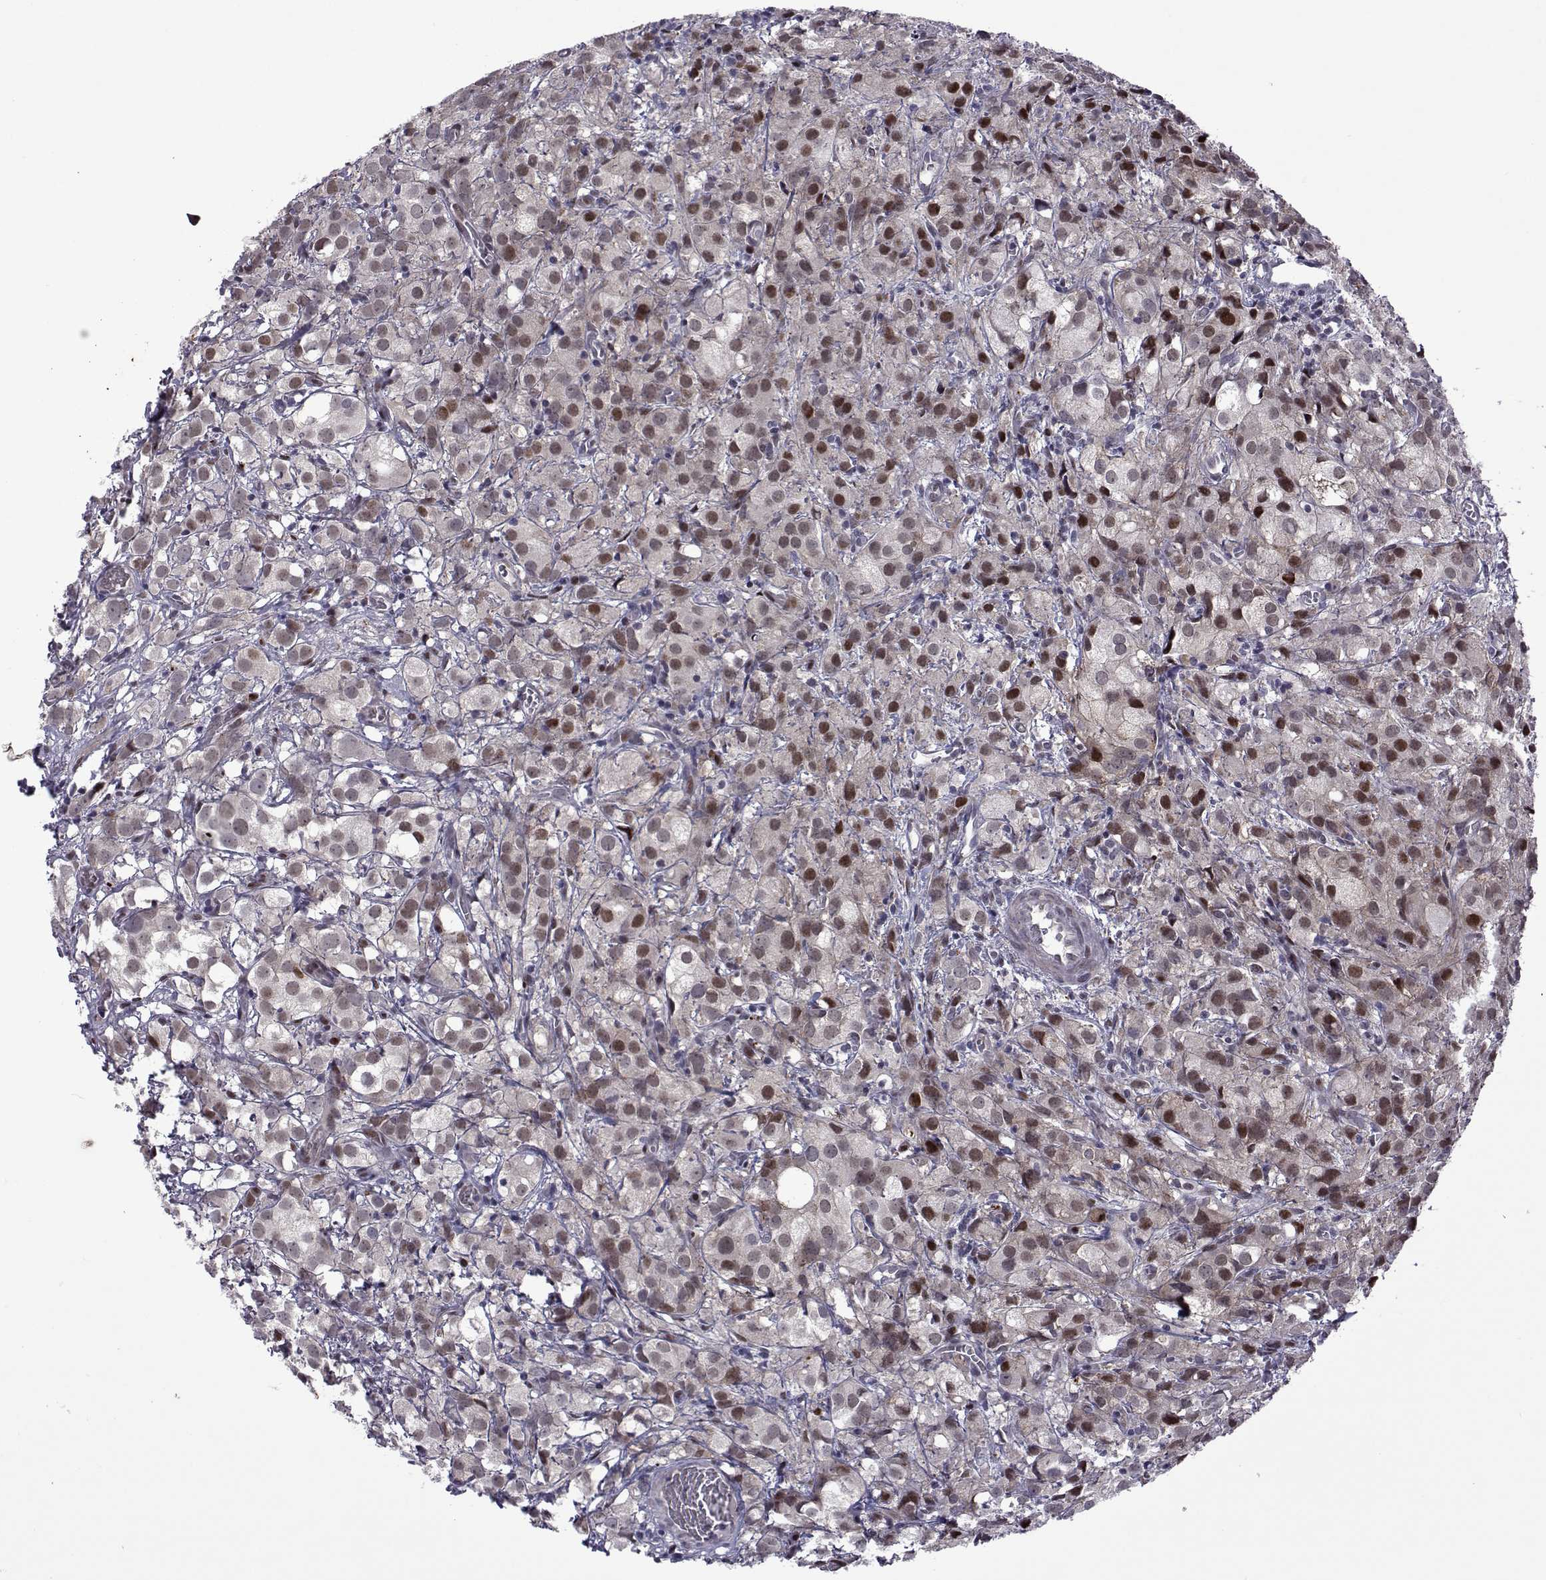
{"staining": {"intensity": "moderate", "quantity": ">75%", "location": "nuclear"}, "tissue": "prostate cancer", "cell_type": "Tumor cells", "image_type": "cancer", "snomed": [{"axis": "morphology", "description": "Adenocarcinoma, High grade"}, {"axis": "topography", "description": "Prostate"}], "caption": "There is medium levels of moderate nuclear positivity in tumor cells of prostate adenocarcinoma (high-grade), as demonstrated by immunohistochemical staining (brown color).", "gene": "EFCAB3", "patient": {"sex": "male", "age": 86}}